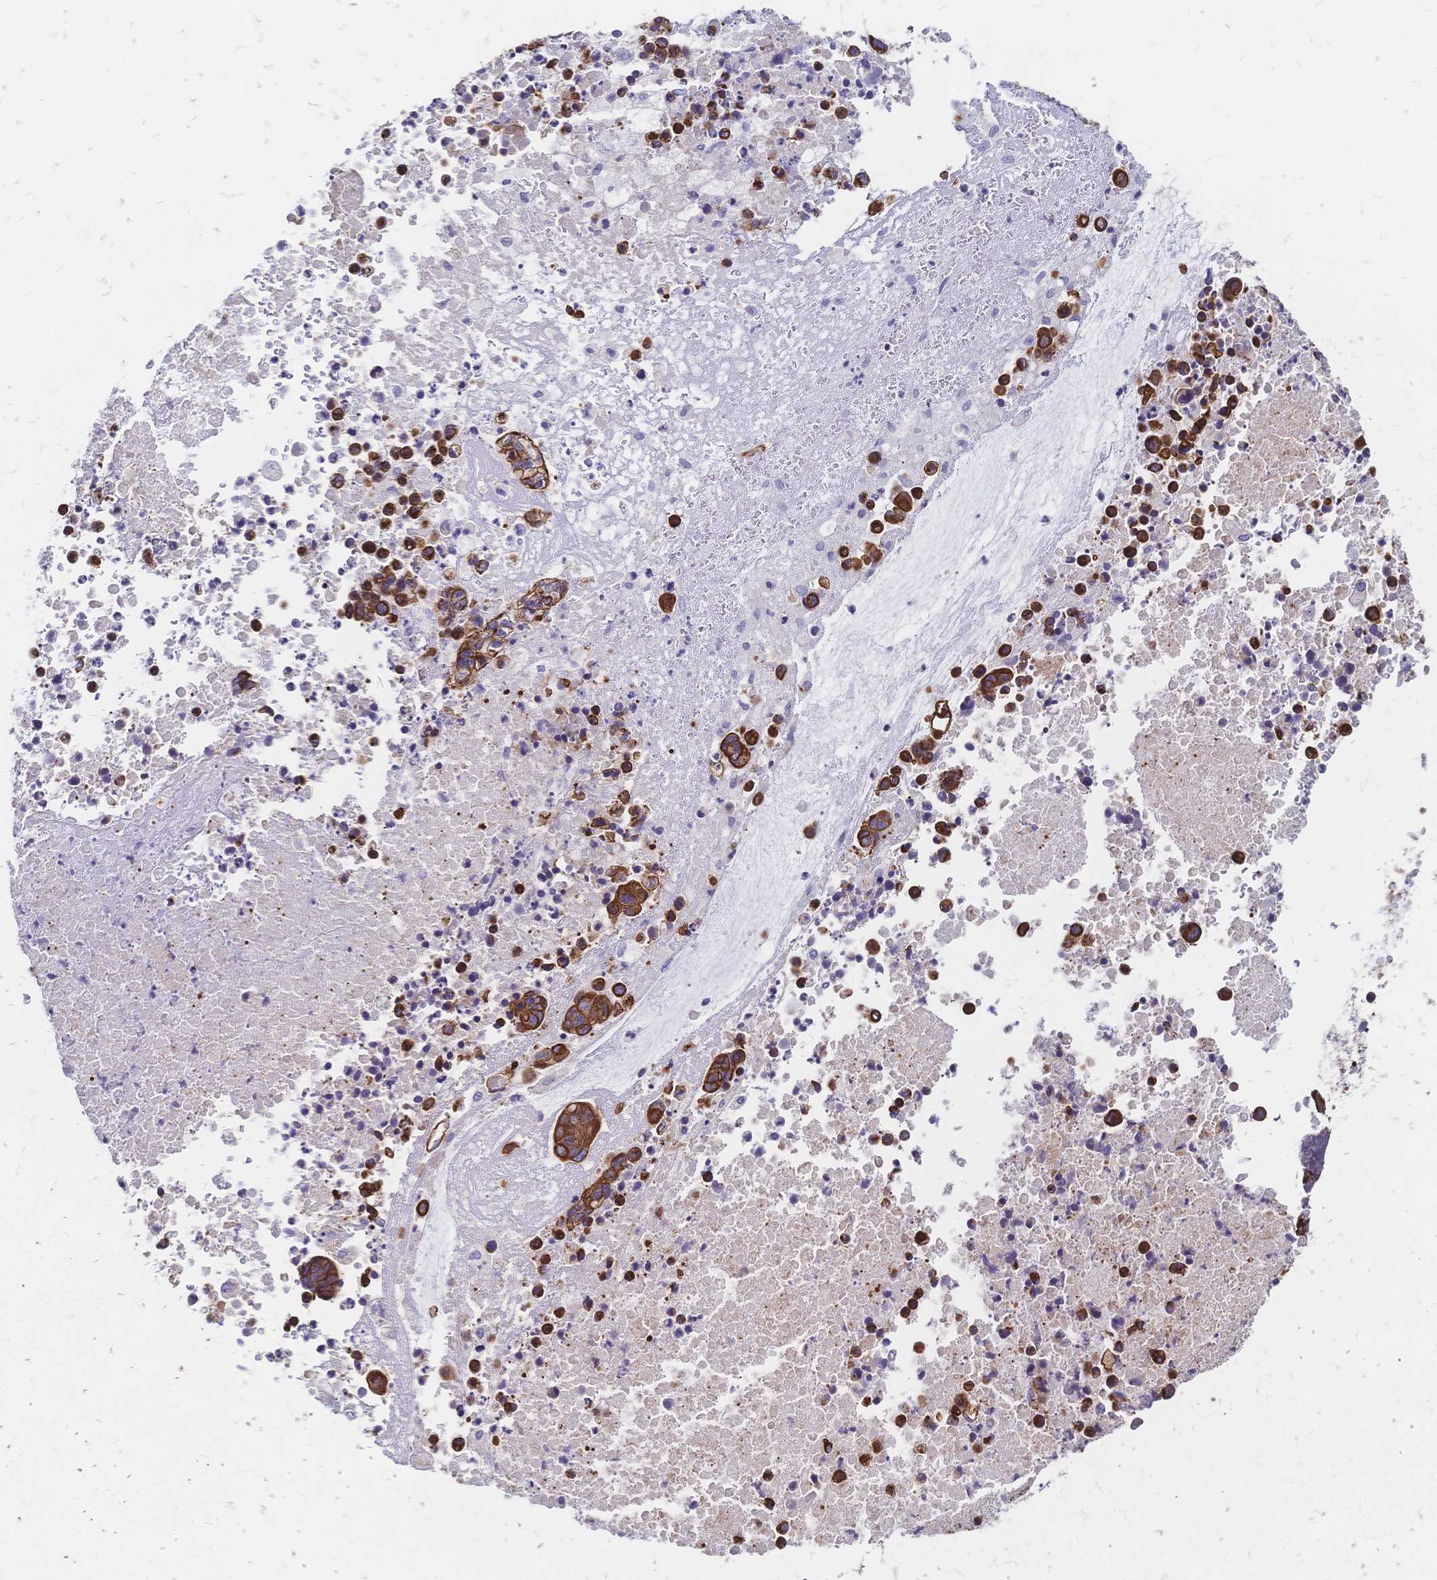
{"staining": {"intensity": "moderate", "quantity": ">75%", "location": "cytoplasmic/membranous"}, "tissue": "lung cancer", "cell_type": "Tumor cells", "image_type": "cancer", "snomed": [{"axis": "morphology", "description": "Aneuploidy"}, {"axis": "morphology", "description": "Adenocarcinoma, NOS"}, {"axis": "morphology", "description": "Adenocarcinoma primary or metastatic"}, {"axis": "topography", "description": "Lung"}], "caption": "Moderate cytoplasmic/membranous protein staining is present in approximately >75% of tumor cells in lung cancer (adenocarcinoma).", "gene": "DTNB", "patient": {"sex": "female", "age": 75}}